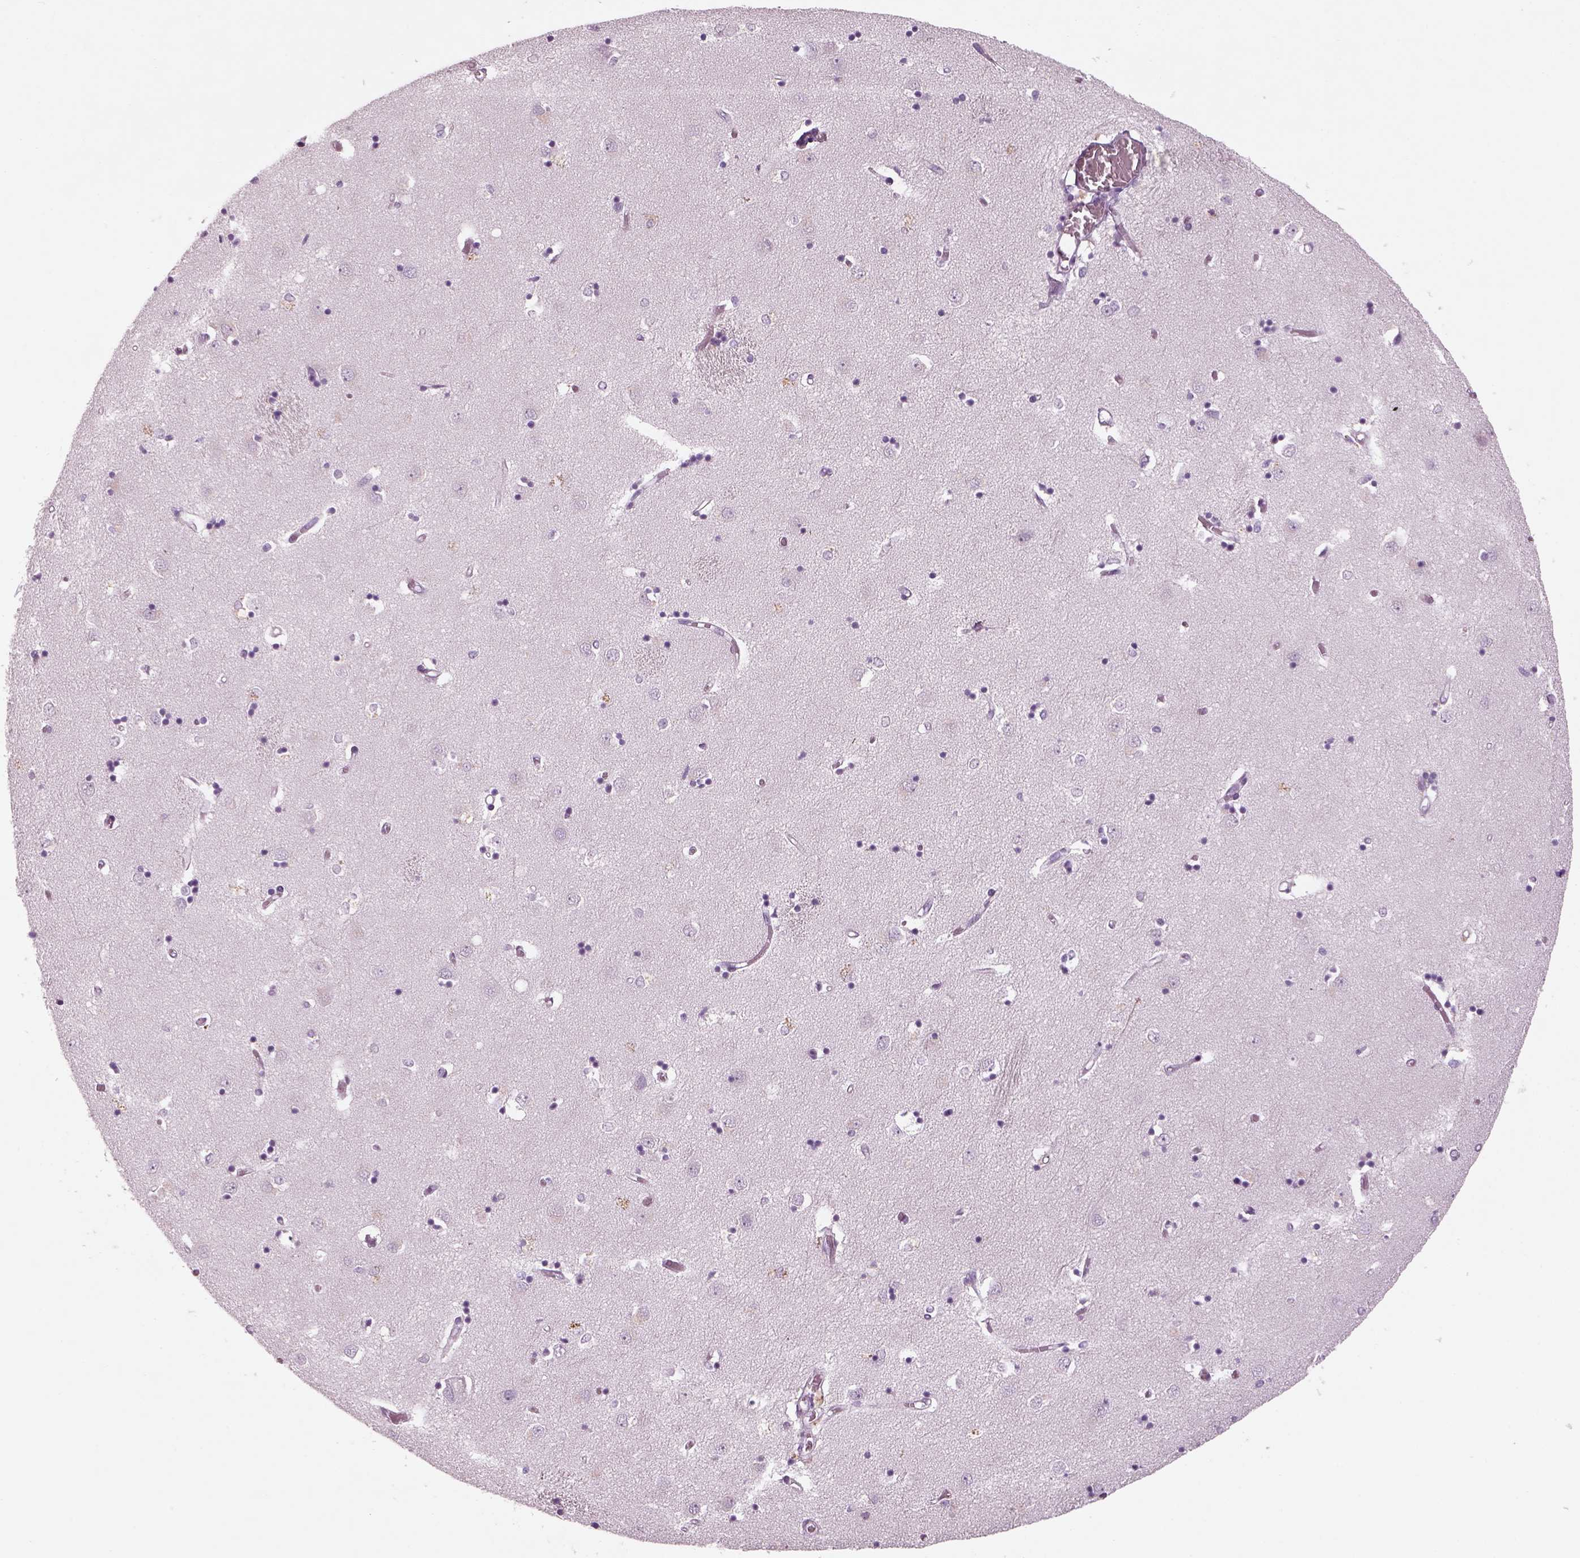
{"staining": {"intensity": "negative", "quantity": "none", "location": "none"}, "tissue": "caudate", "cell_type": "Glial cells", "image_type": "normal", "snomed": [{"axis": "morphology", "description": "Normal tissue, NOS"}, {"axis": "topography", "description": "Lateral ventricle wall"}], "caption": "An image of caudate stained for a protein demonstrates no brown staining in glial cells.", "gene": "PABPC1L2A", "patient": {"sex": "male", "age": 54}}